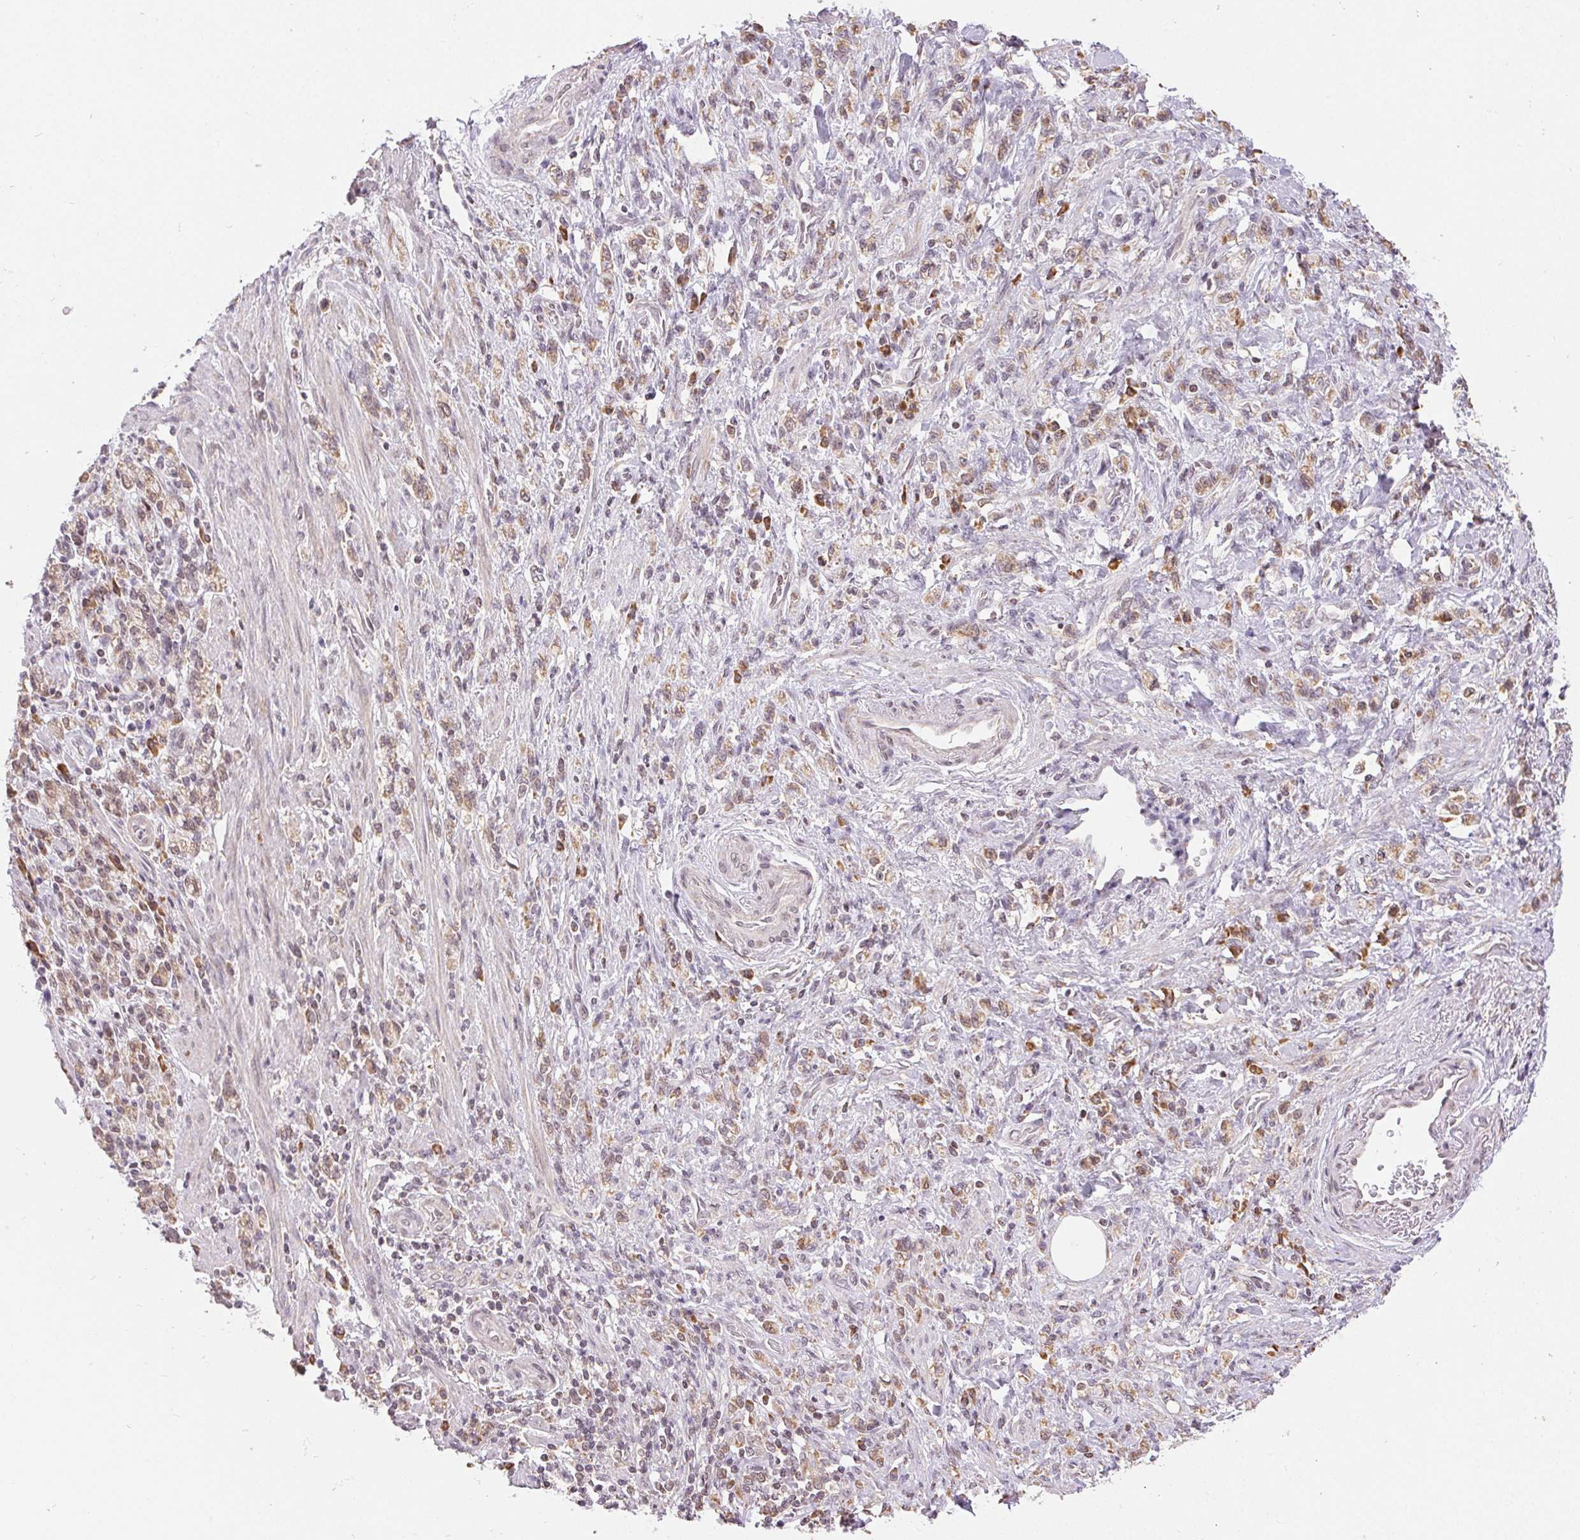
{"staining": {"intensity": "moderate", "quantity": ">75%", "location": "cytoplasmic/membranous"}, "tissue": "stomach cancer", "cell_type": "Tumor cells", "image_type": "cancer", "snomed": [{"axis": "morphology", "description": "Adenocarcinoma, NOS"}, {"axis": "topography", "description": "Stomach"}], "caption": "Immunohistochemistry image of neoplastic tissue: stomach adenocarcinoma stained using immunohistochemistry displays medium levels of moderate protein expression localized specifically in the cytoplasmic/membranous of tumor cells, appearing as a cytoplasmic/membranous brown color.", "gene": "PIWIL4", "patient": {"sex": "male", "age": 77}}